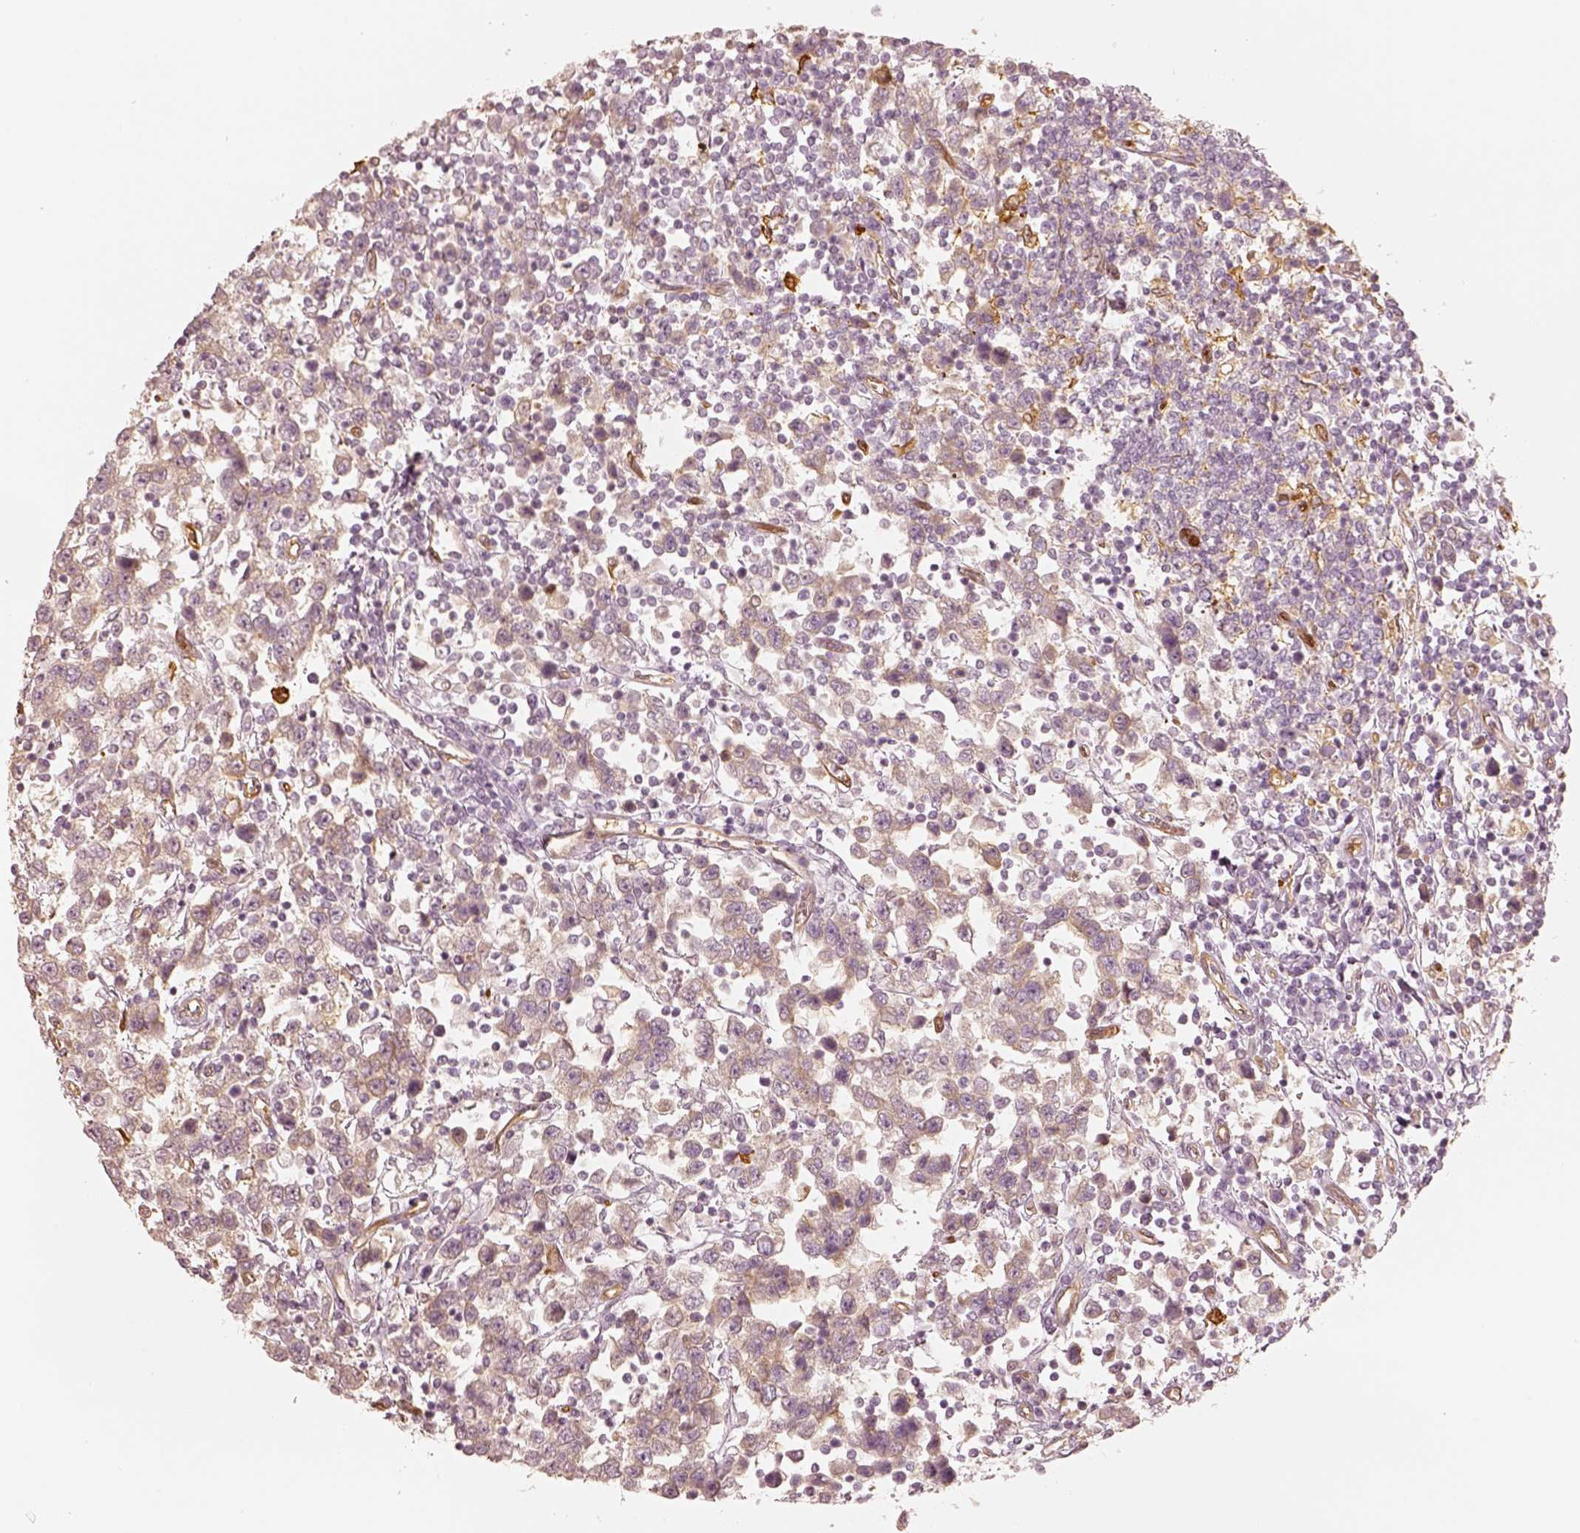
{"staining": {"intensity": "weak", "quantity": "25%-75%", "location": "cytoplasmic/membranous"}, "tissue": "testis cancer", "cell_type": "Tumor cells", "image_type": "cancer", "snomed": [{"axis": "morphology", "description": "Seminoma, NOS"}, {"axis": "topography", "description": "Testis"}], "caption": "Immunohistochemical staining of testis cancer (seminoma) exhibits low levels of weak cytoplasmic/membranous protein positivity in approximately 25%-75% of tumor cells.", "gene": "FSCN1", "patient": {"sex": "male", "age": 34}}